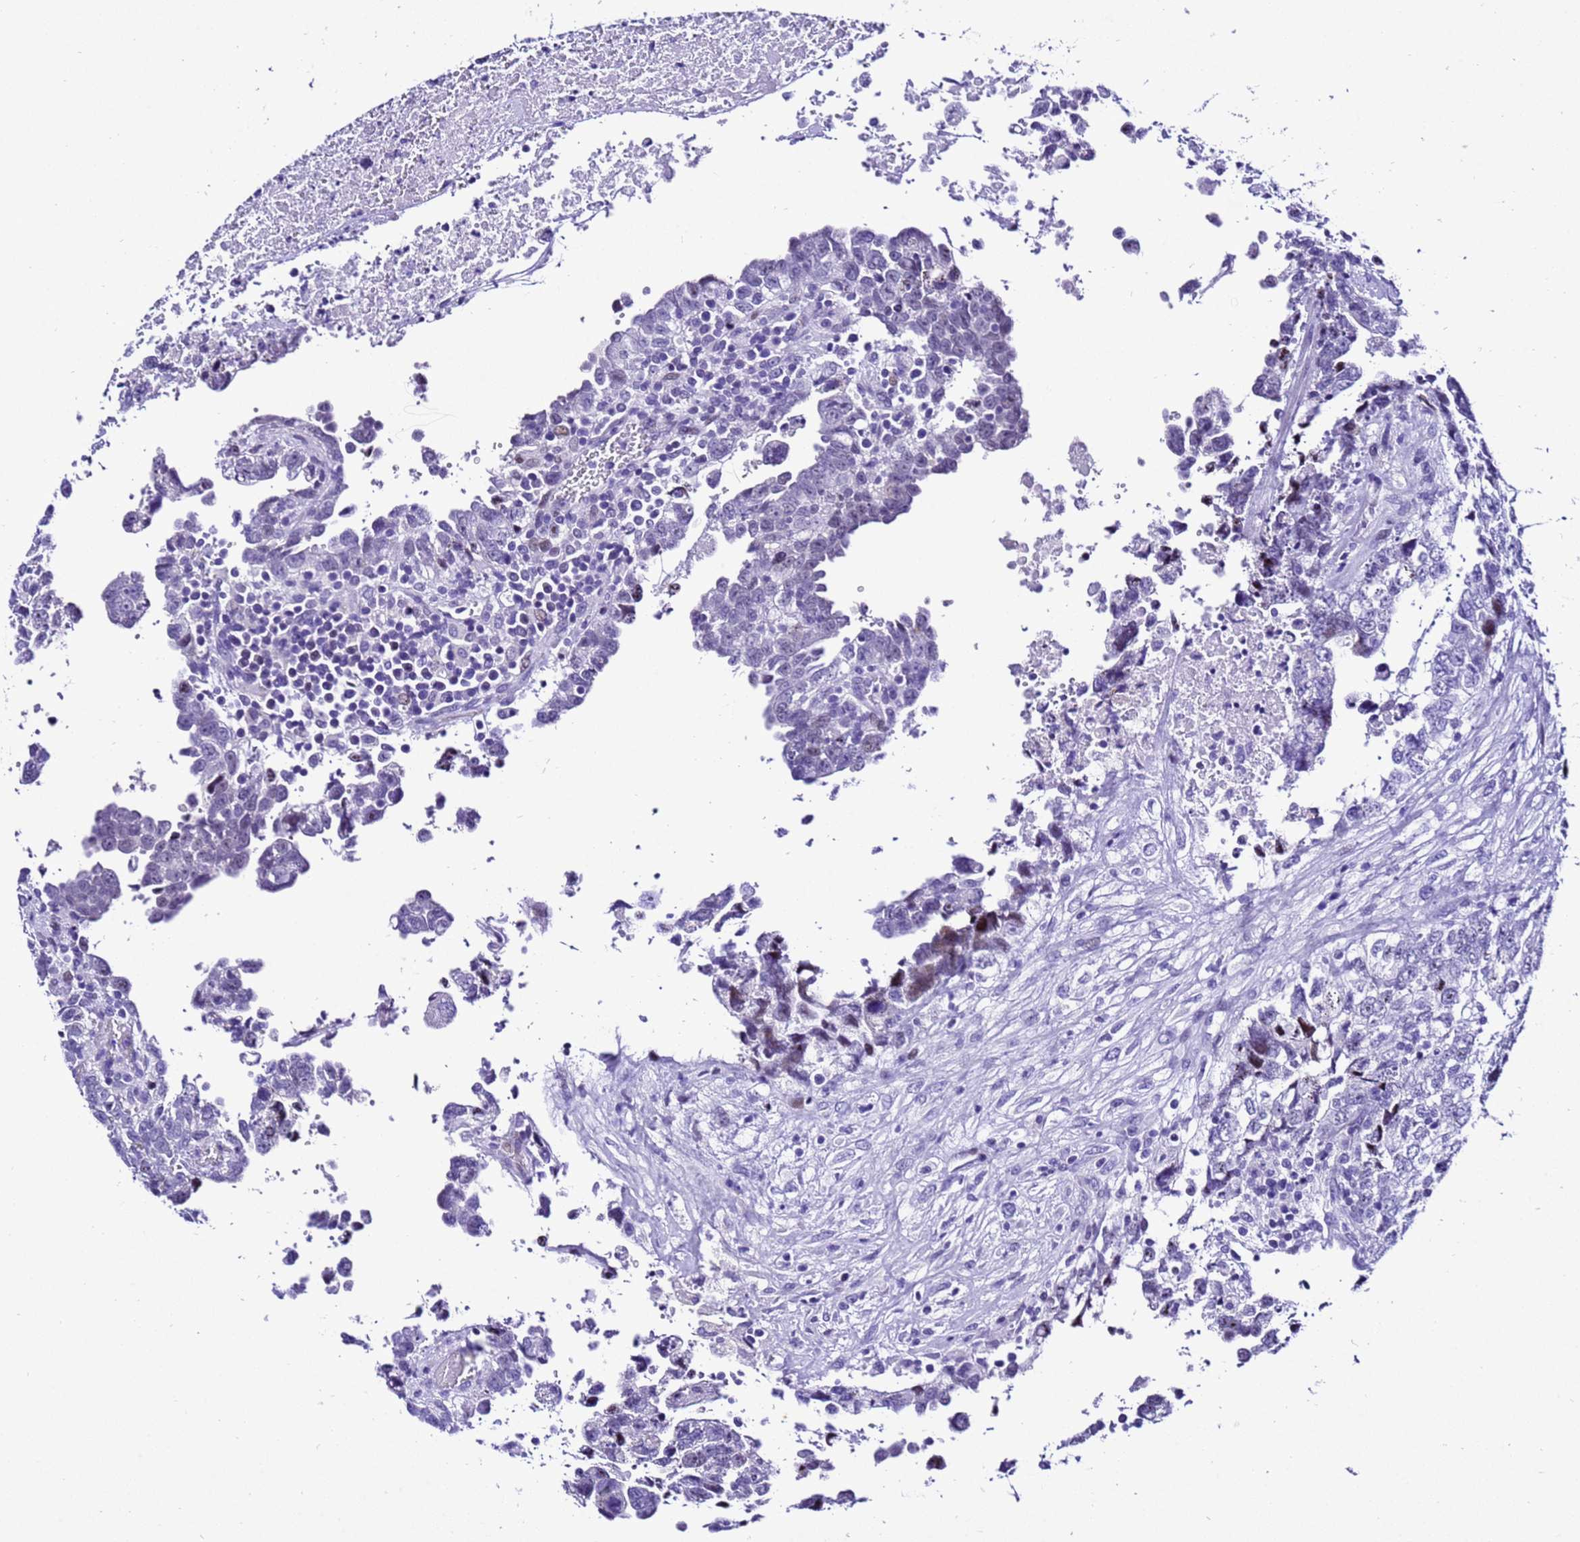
{"staining": {"intensity": "negative", "quantity": "none", "location": "none"}, "tissue": "testis cancer", "cell_type": "Tumor cells", "image_type": "cancer", "snomed": [{"axis": "morphology", "description": "Carcinoma, Embryonal, NOS"}, {"axis": "topography", "description": "Testis"}], "caption": "Immunohistochemistry histopathology image of human testis cancer stained for a protein (brown), which shows no expression in tumor cells. (Brightfield microscopy of DAB (3,3'-diaminobenzidine) immunohistochemistry (IHC) at high magnification).", "gene": "ZNF417", "patient": {"sex": "male", "age": 37}}